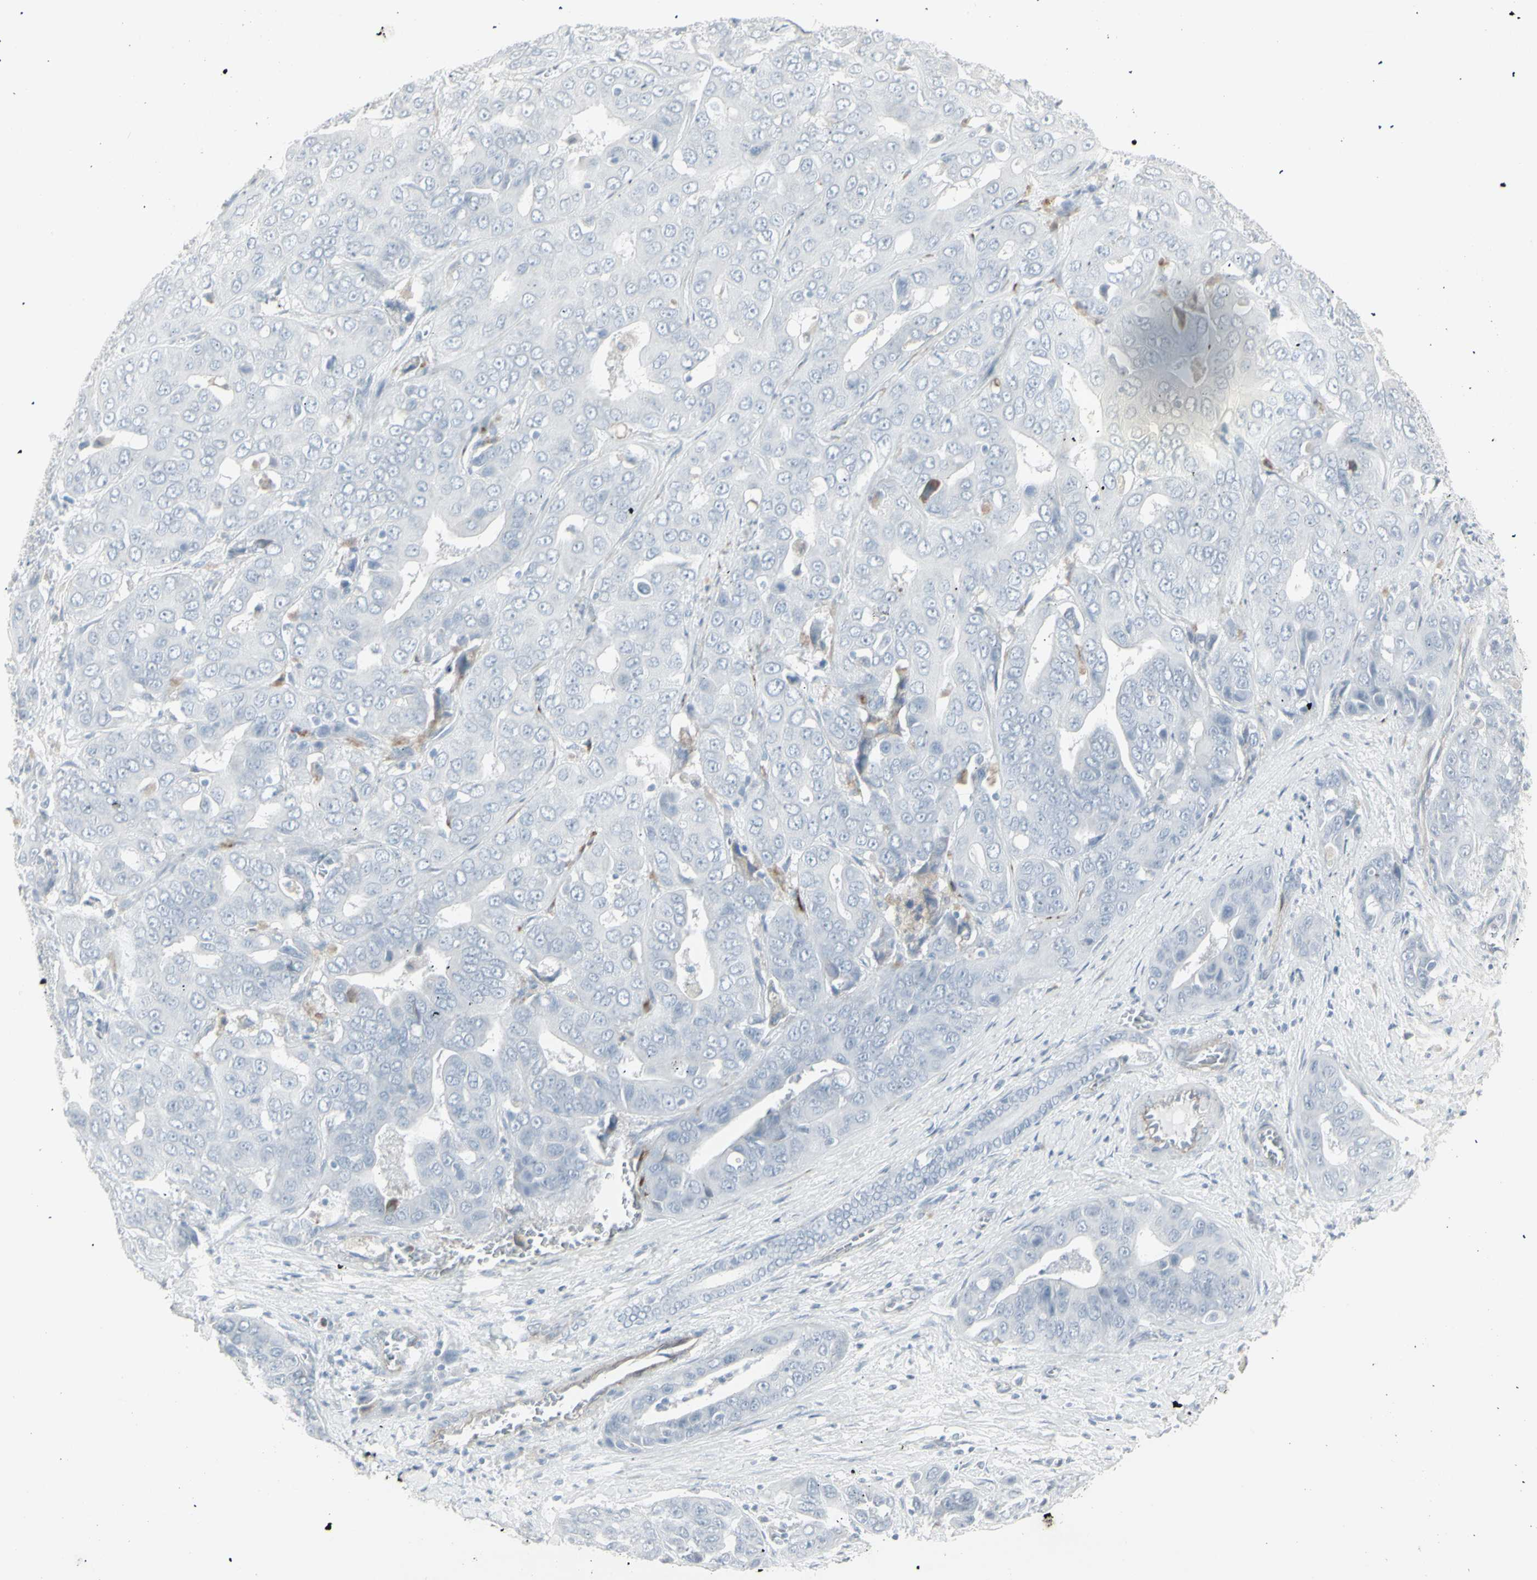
{"staining": {"intensity": "negative", "quantity": "none", "location": "none"}, "tissue": "liver cancer", "cell_type": "Tumor cells", "image_type": "cancer", "snomed": [{"axis": "morphology", "description": "Cholangiocarcinoma"}, {"axis": "topography", "description": "Liver"}], "caption": "An image of liver cancer (cholangiocarcinoma) stained for a protein displays no brown staining in tumor cells.", "gene": "YBX2", "patient": {"sex": "female", "age": 52}}